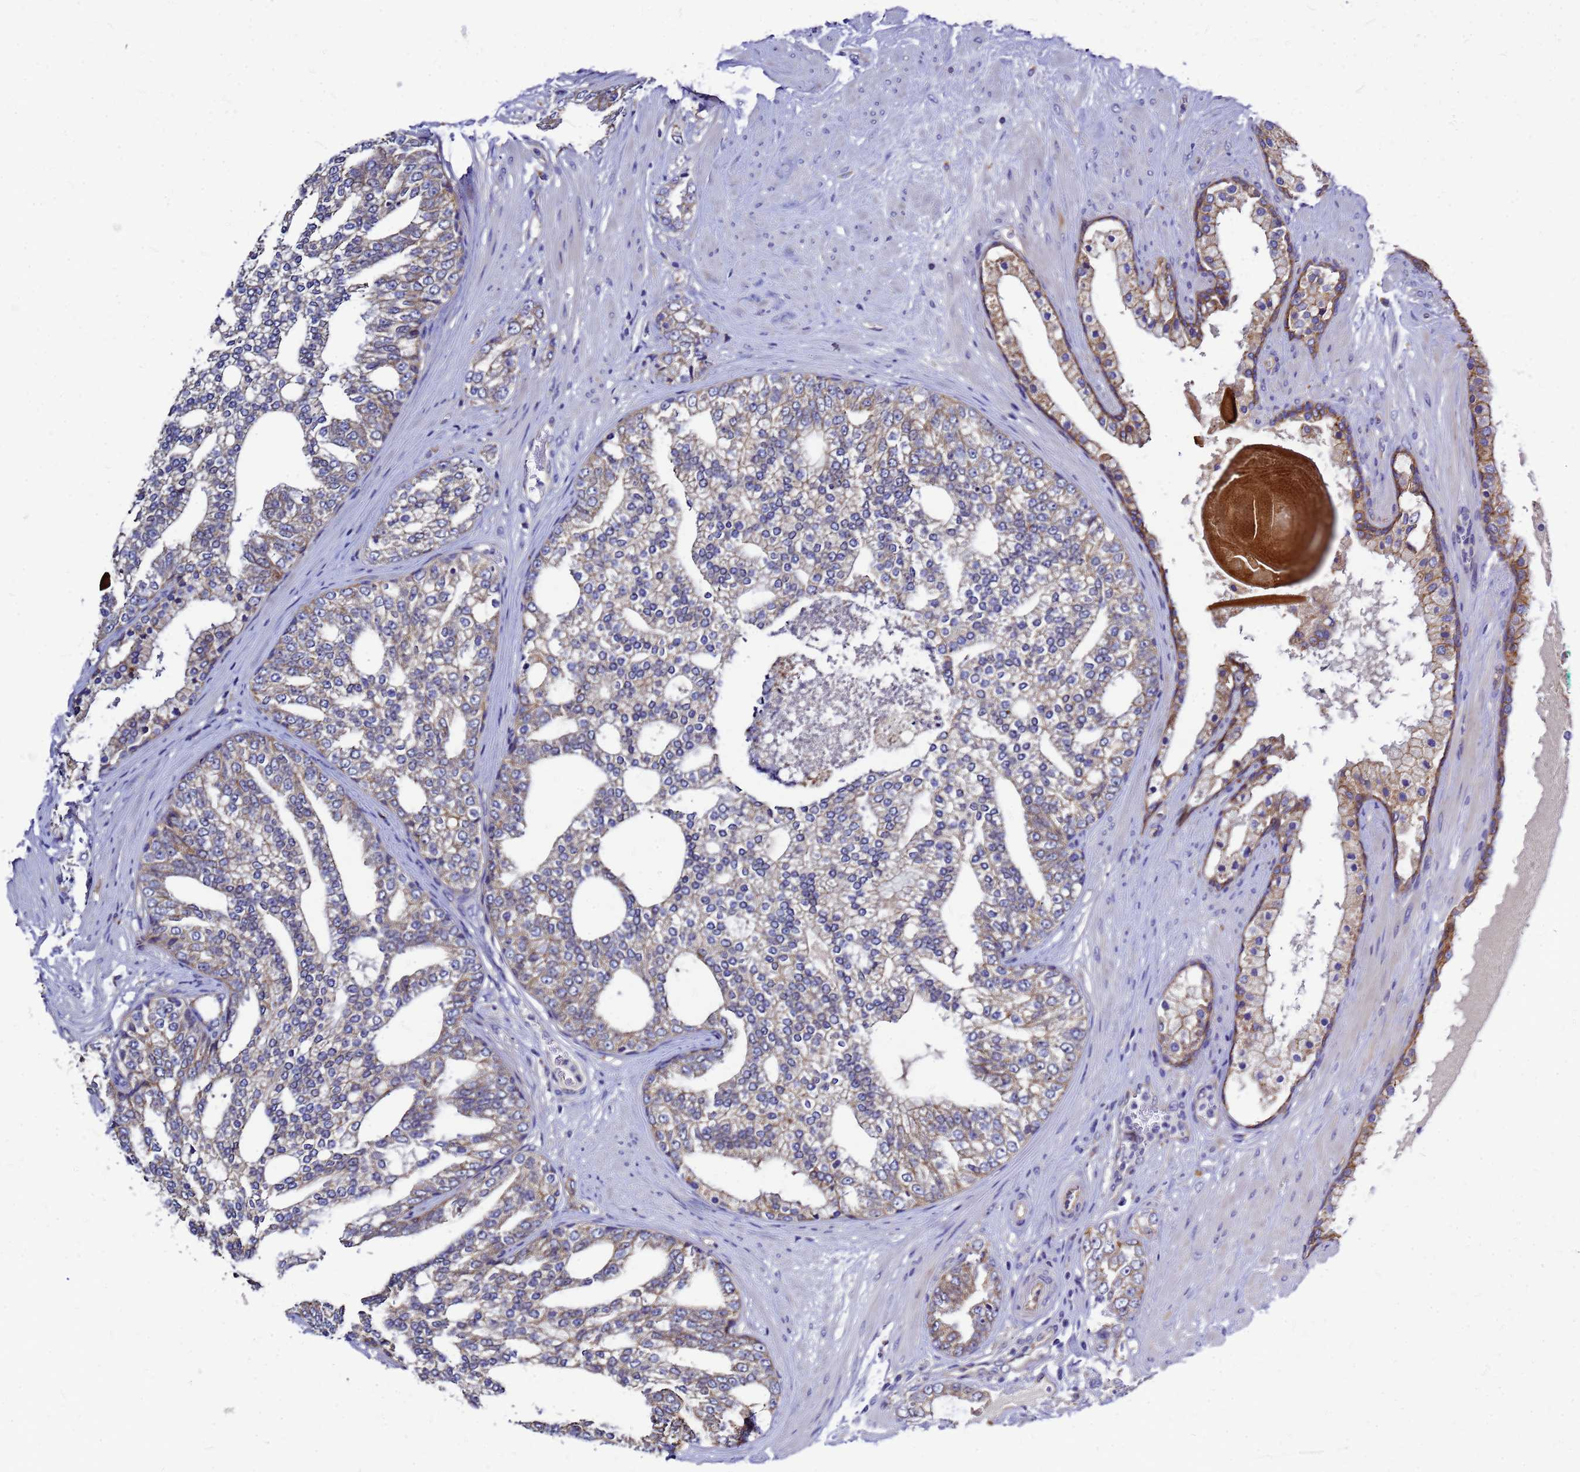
{"staining": {"intensity": "moderate", "quantity": "<25%", "location": "cytoplasmic/membranous"}, "tissue": "prostate cancer", "cell_type": "Tumor cells", "image_type": "cancer", "snomed": [{"axis": "morphology", "description": "Adenocarcinoma, High grade"}, {"axis": "topography", "description": "Prostate"}], "caption": "High-power microscopy captured an immunohistochemistry (IHC) histopathology image of prostate adenocarcinoma (high-grade), revealing moderate cytoplasmic/membranous positivity in approximately <25% of tumor cells.", "gene": "FBXW5", "patient": {"sex": "male", "age": 64}}